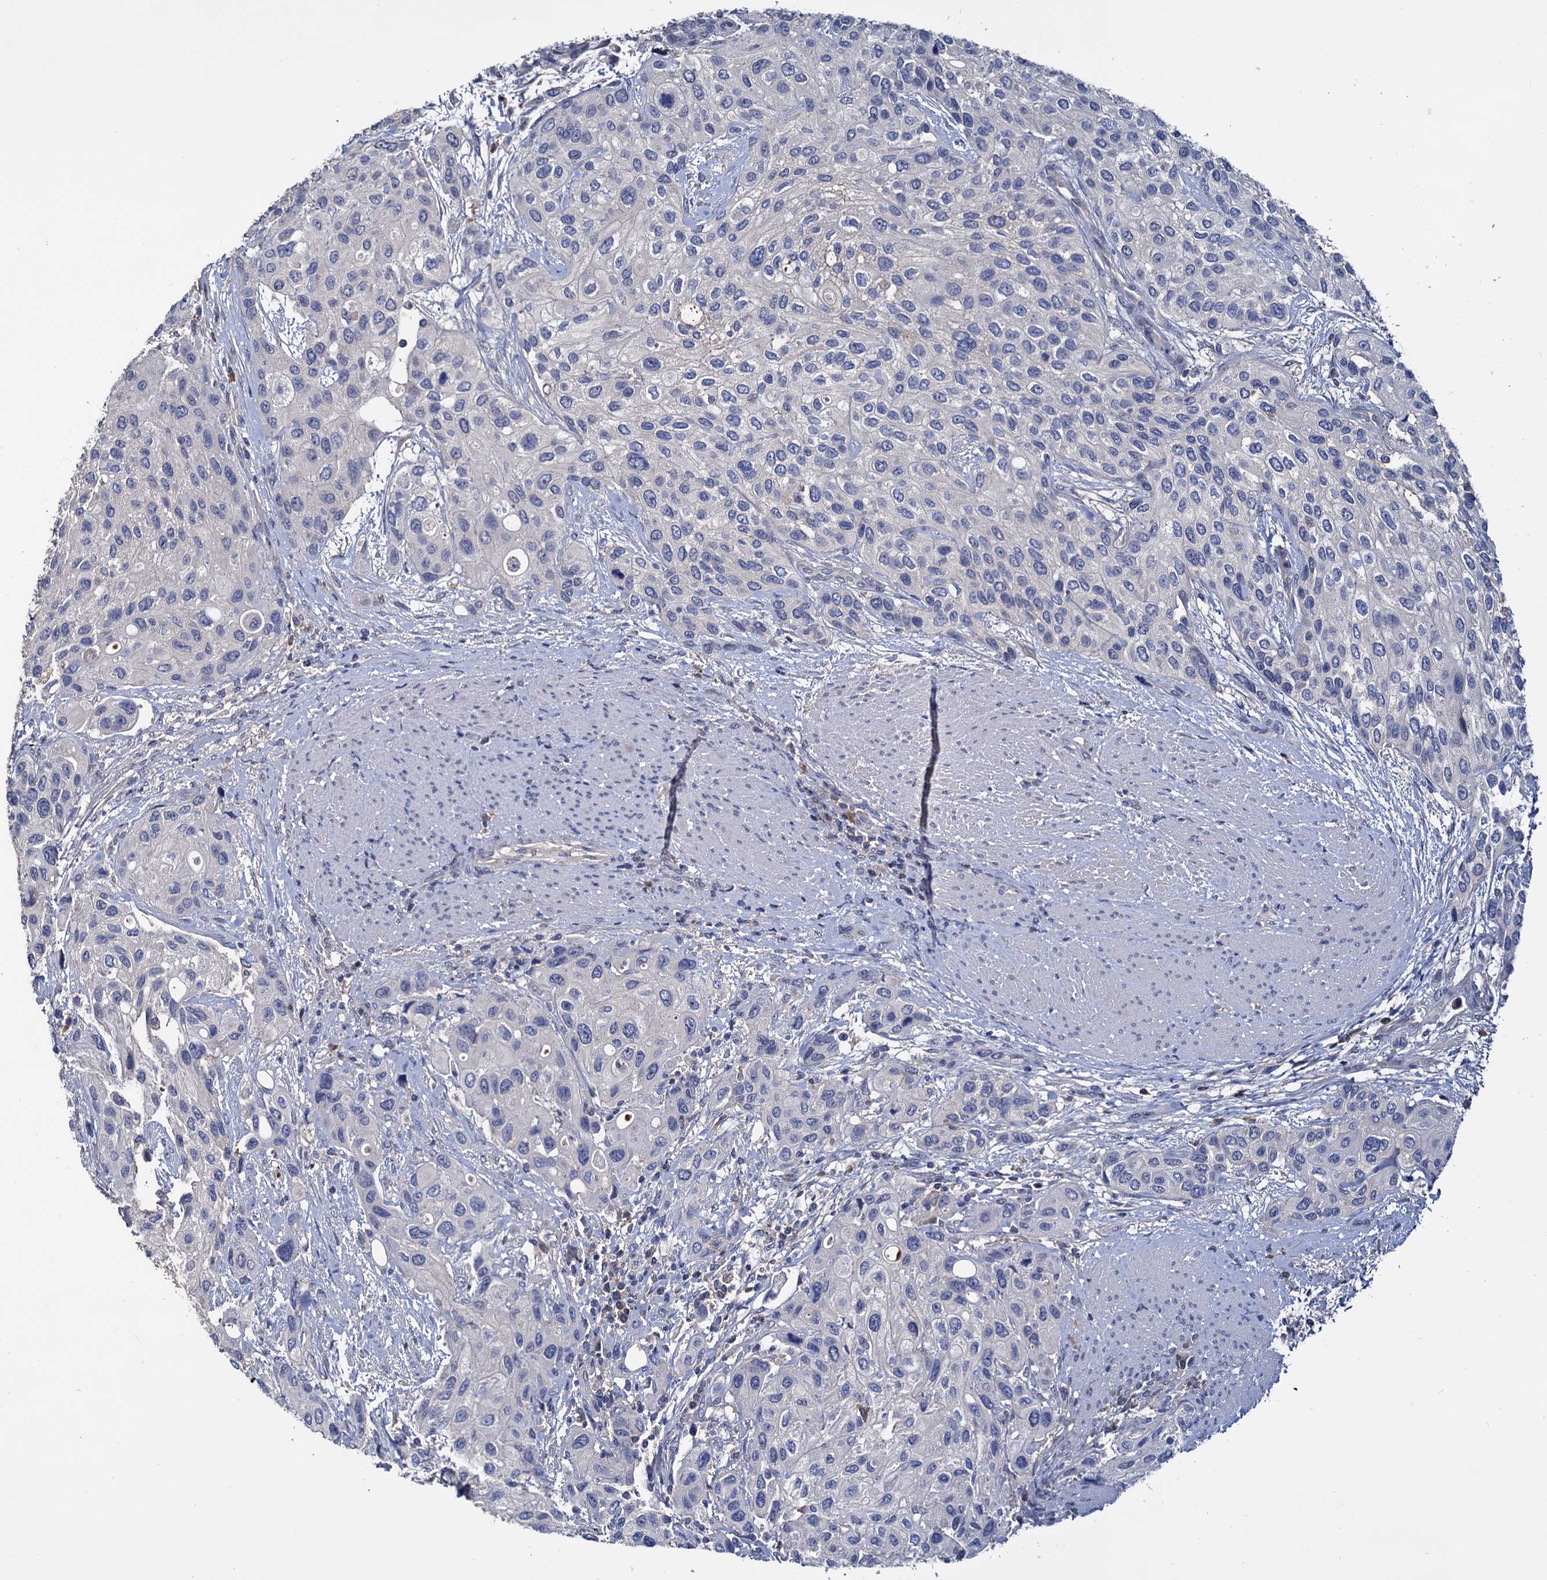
{"staining": {"intensity": "negative", "quantity": "none", "location": "none"}, "tissue": "urothelial cancer", "cell_type": "Tumor cells", "image_type": "cancer", "snomed": [{"axis": "morphology", "description": "Normal tissue, NOS"}, {"axis": "morphology", "description": "Urothelial carcinoma, High grade"}, {"axis": "topography", "description": "Vascular tissue"}, {"axis": "topography", "description": "Urinary bladder"}], "caption": "Immunohistochemical staining of human urothelial carcinoma (high-grade) reveals no significant staining in tumor cells.", "gene": "NPAS4", "patient": {"sex": "female", "age": 56}}